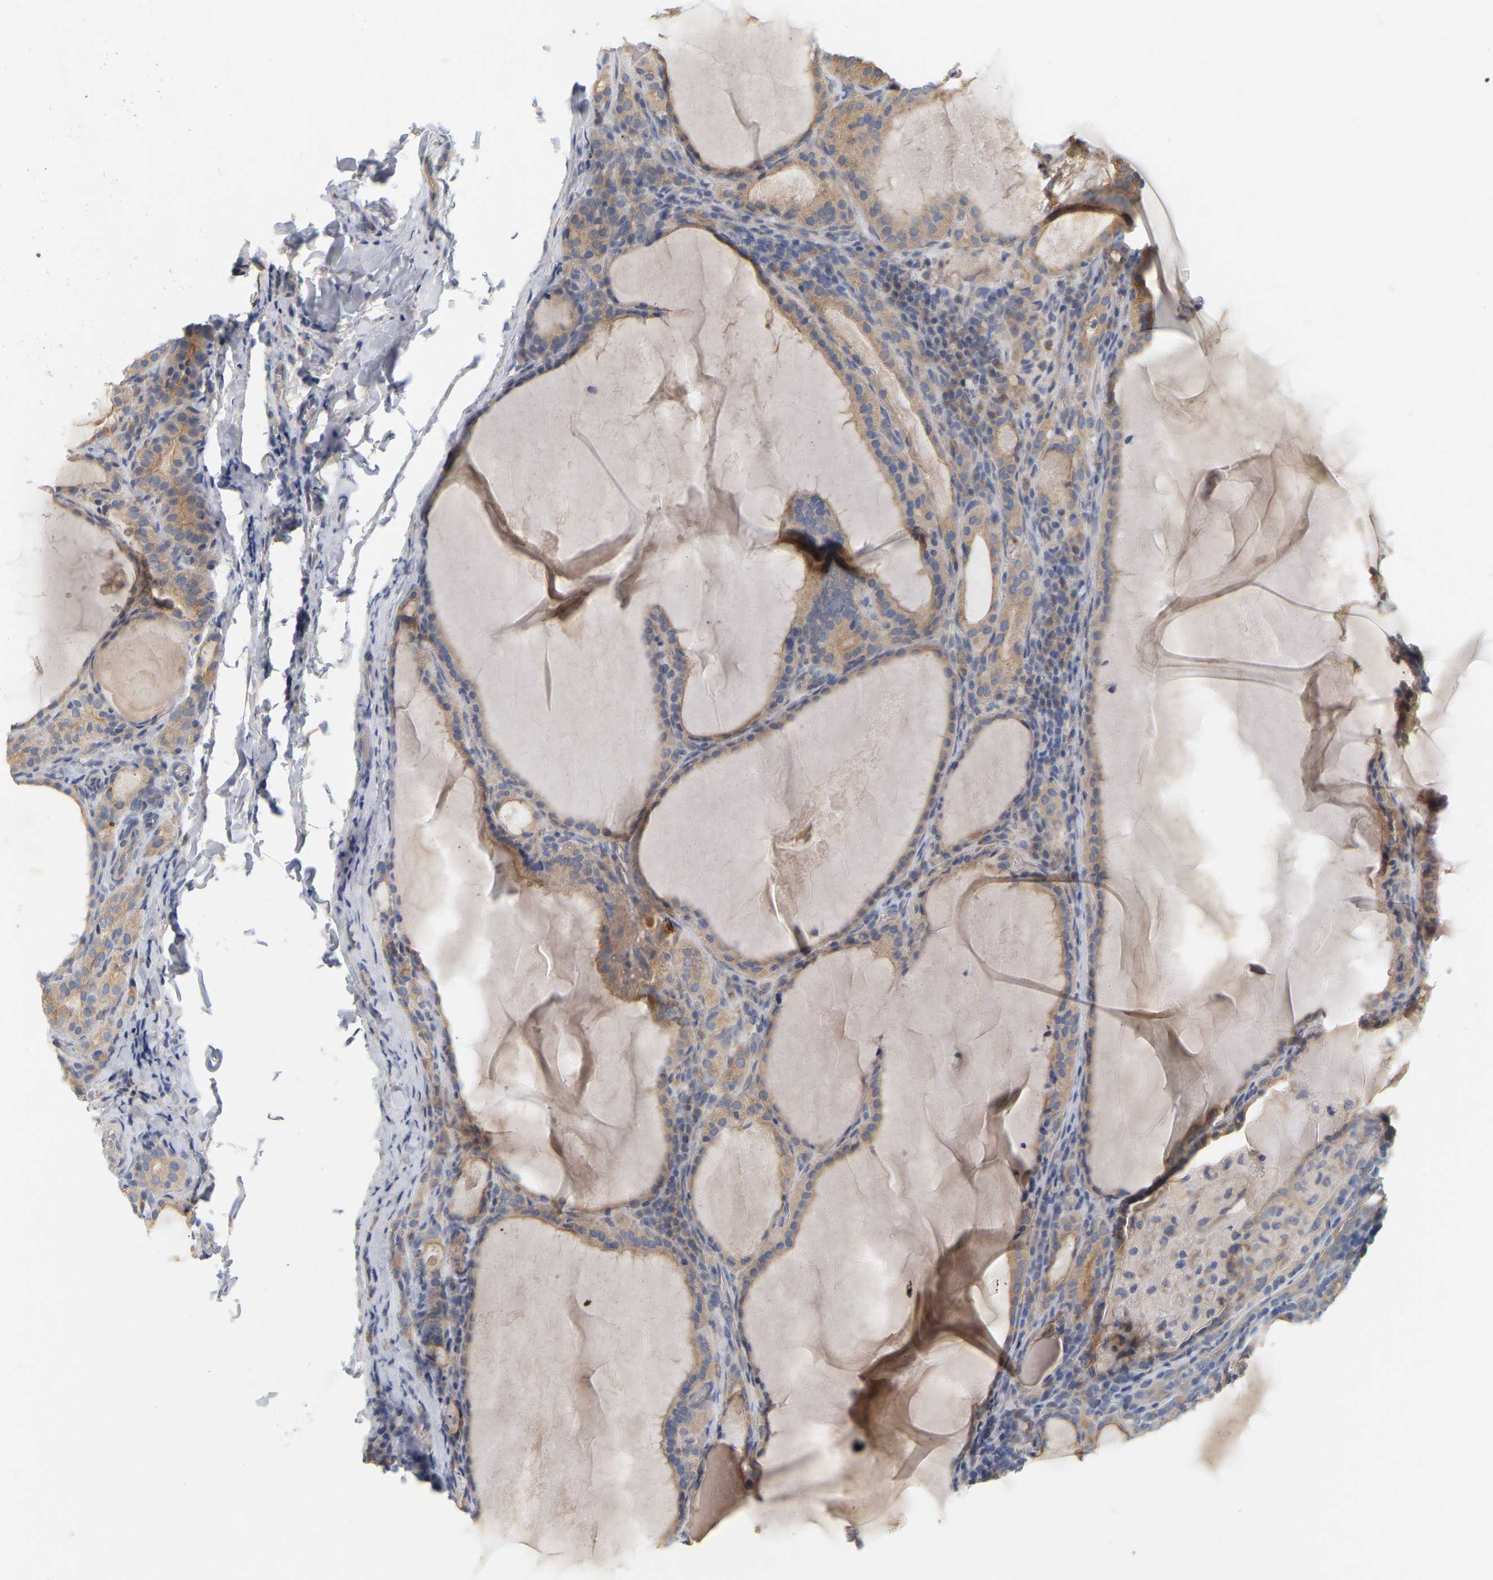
{"staining": {"intensity": "weak", "quantity": ">75%", "location": "cytoplasmic/membranous"}, "tissue": "thyroid cancer", "cell_type": "Tumor cells", "image_type": "cancer", "snomed": [{"axis": "morphology", "description": "Papillary adenocarcinoma, NOS"}, {"axis": "topography", "description": "Thyroid gland"}], "caption": "IHC staining of thyroid papillary adenocarcinoma, which demonstrates low levels of weak cytoplasmic/membranous staining in approximately >75% of tumor cells indicating weak cytoplasmic/membranous protein staining. The staining was performed using DAB (brown) for protein detection and nuclei were counterstained in hematoxylin (blue).", "gene": "MINDY4", "patient": {"sex": "female", "age": 42}}